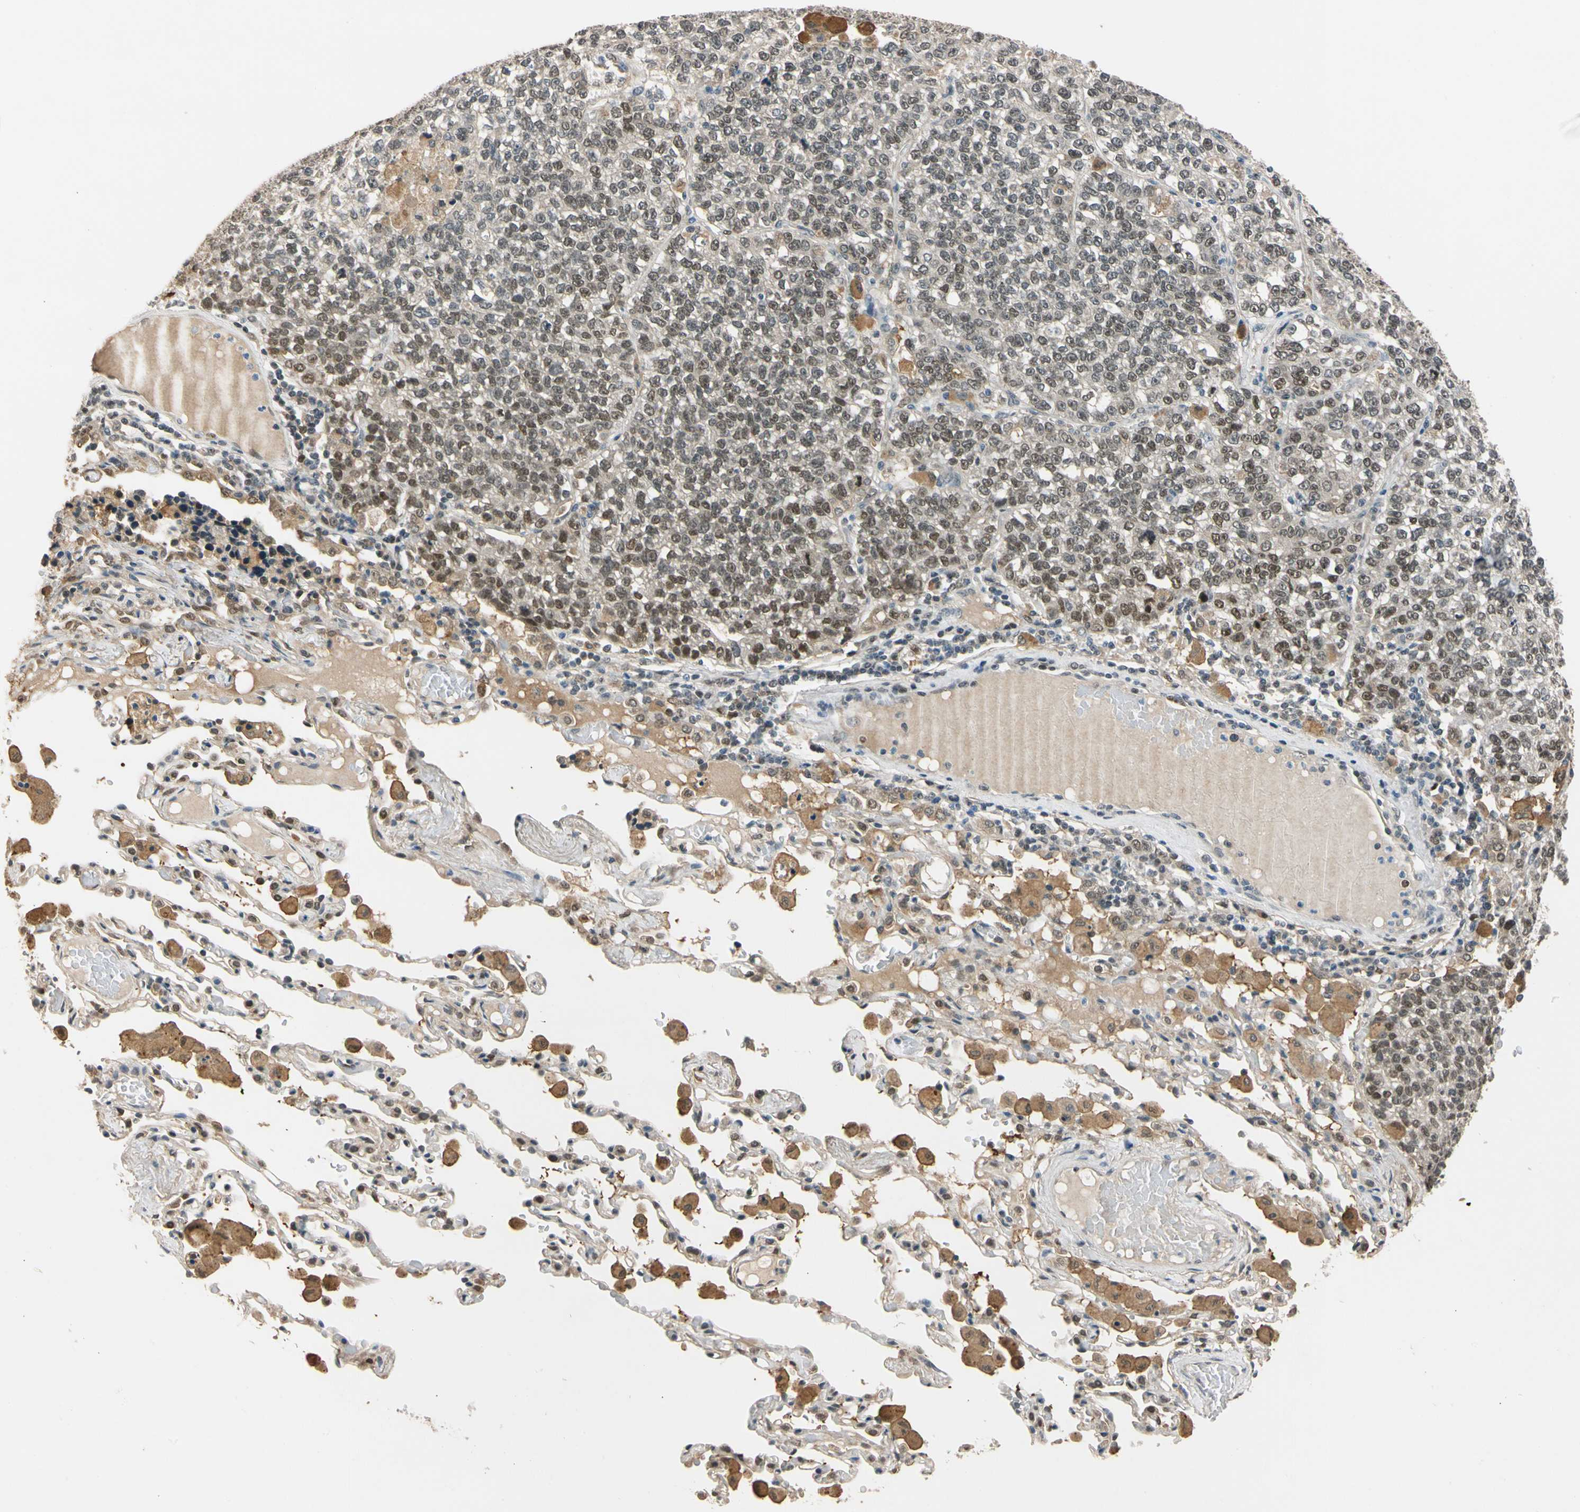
{"staining": {"intensity": "moderate", "quantity": ">75%", "location": "cytoplasmic/membranous,nuclear"}, "tissue": "lung cancer", "cell_type": "Tumor cells", "image_type": "cancer", "snomed": [{"axis": "morphology", "description": "Adenocarcinoma, NOS"}, {"axis": "topography", "description": "Lung"}], "caption": "This is a photomicrograph of immunohistochemistry staining of lung adenocarcinoma, which shows moderate staining in the cytoplasmic/membranous and nuclear of tumor cells.", "gene": "RIOX2", "patient": {"sex": "male", "age": 49}}